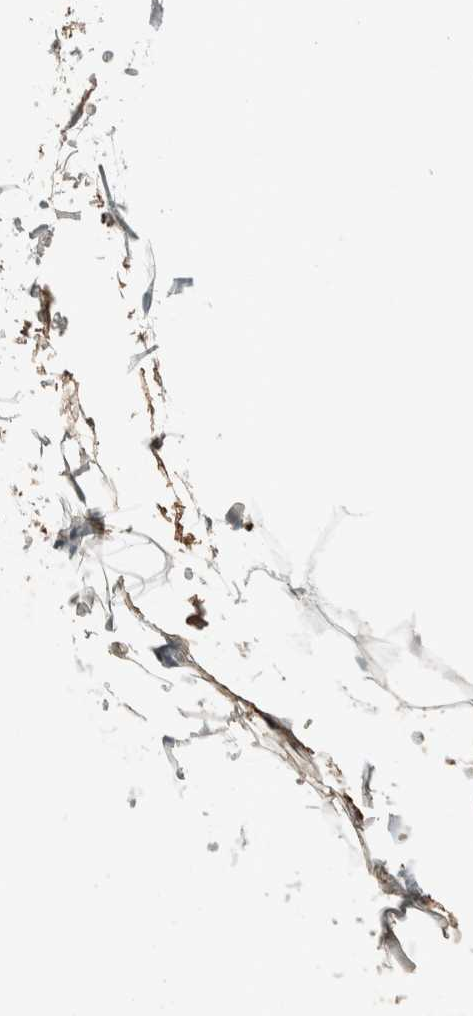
{"staining": {"intensity": "negative", "quantity": "none", "location": "none"}, "tissue": "adipose tissue", "cell_type": "Adipocytes", "image_type": "normal", "snomed": [{"axis": "morphology", "description": "Normal tissue, NOS"}, {"axis": "topography", "description": "Breast"}, {"axis": "topography", "description": "Adipose tissue"}], "caption": "This is an immunohistochemistry histopathology image of unremarkable human adipose tissue. There is no expression in adipocytes.", "gene": "CERCAM", "patient": {"sex": "female", "age": 25}}